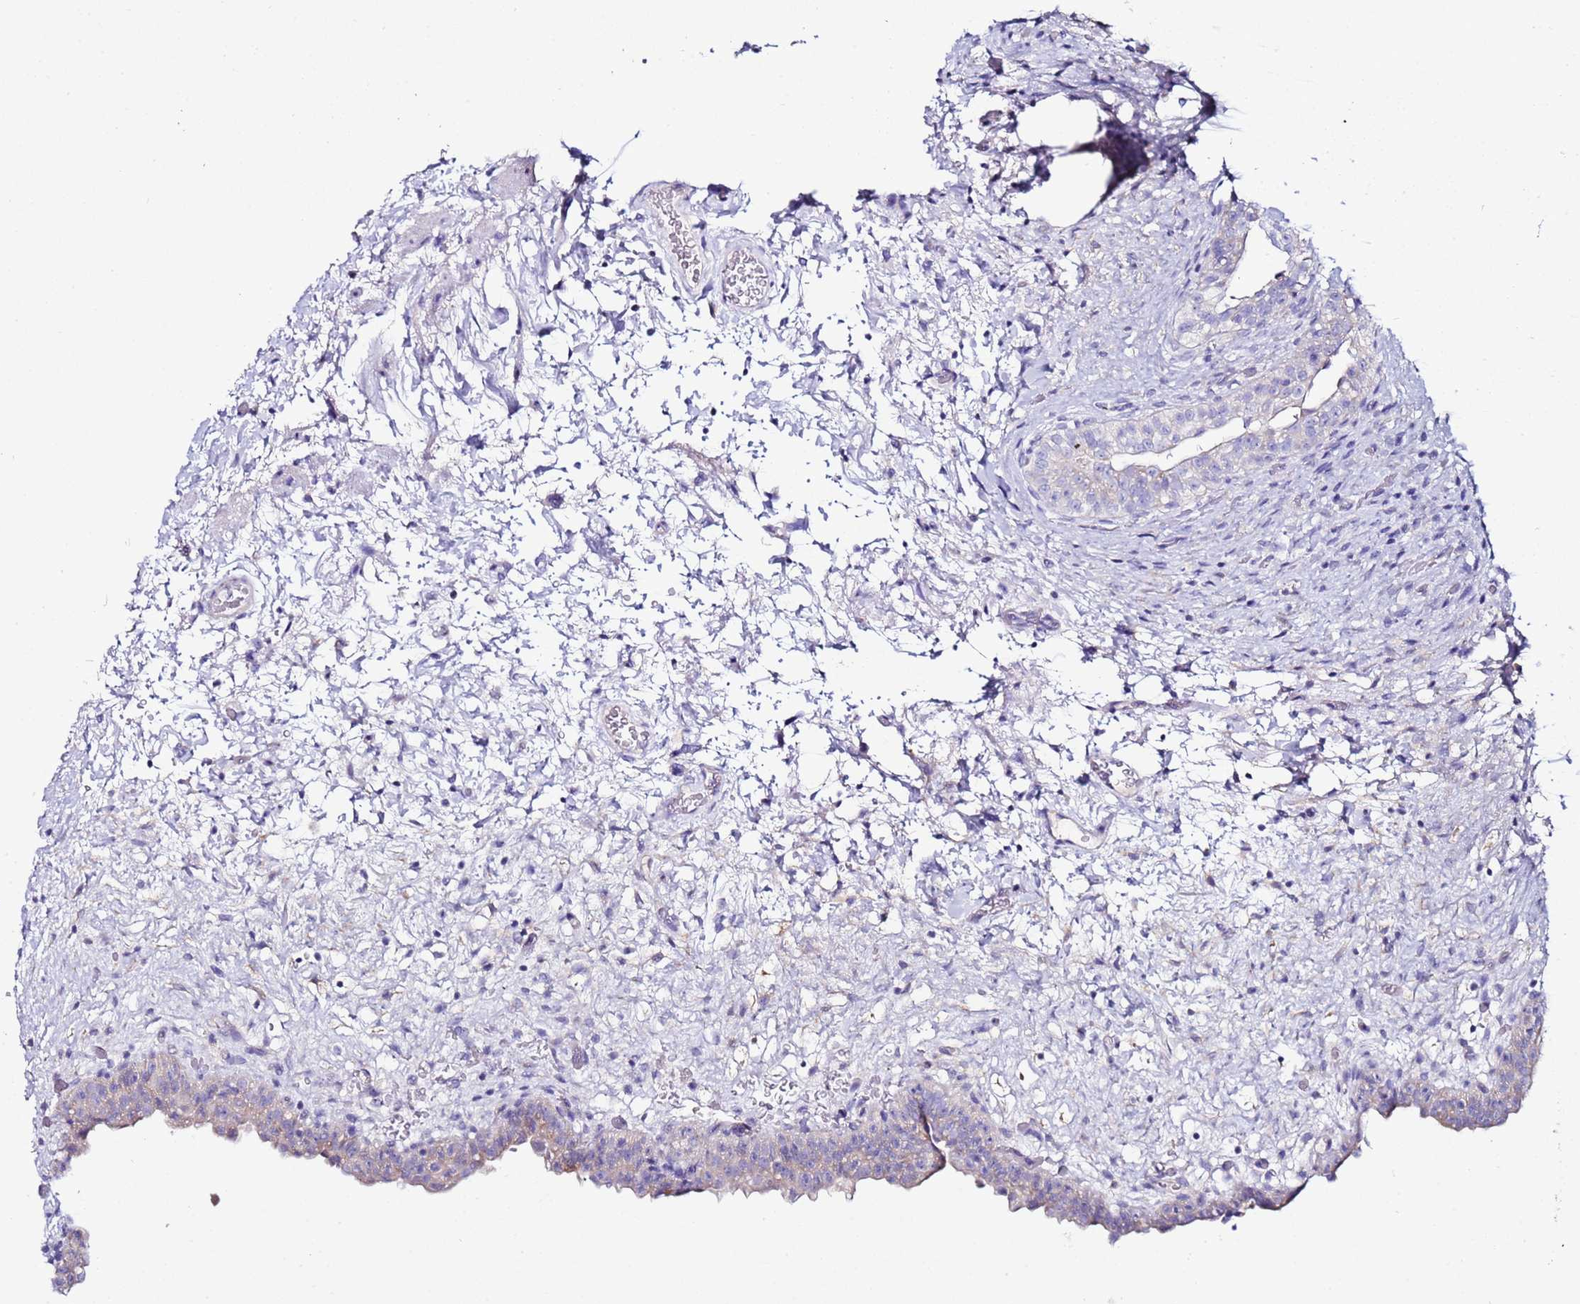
{"staining": {"intensity": "weak", "quantity": "<25%", "location": "cytoplasmic/membranous"}, "tissue": "urinary bladder", "cell_type": "Urothelial cells", "image_type": "normal", "snomed": [{"axis": "morphology", "description": "Normal tissue, NOS"}, {"axis": "topography", "description": "Urinary bladder"}], "caption": "High magnification brightfield microscopy of unremarkable urinary bladder stained with DAB (3,3'-diaminobenzidine) (brown) and counterstained with hematoxylin (blue): urothelial cells show no significant positivity.", "gene": "MYBPC3", "patient": {"sex": "male", "age": 69}}